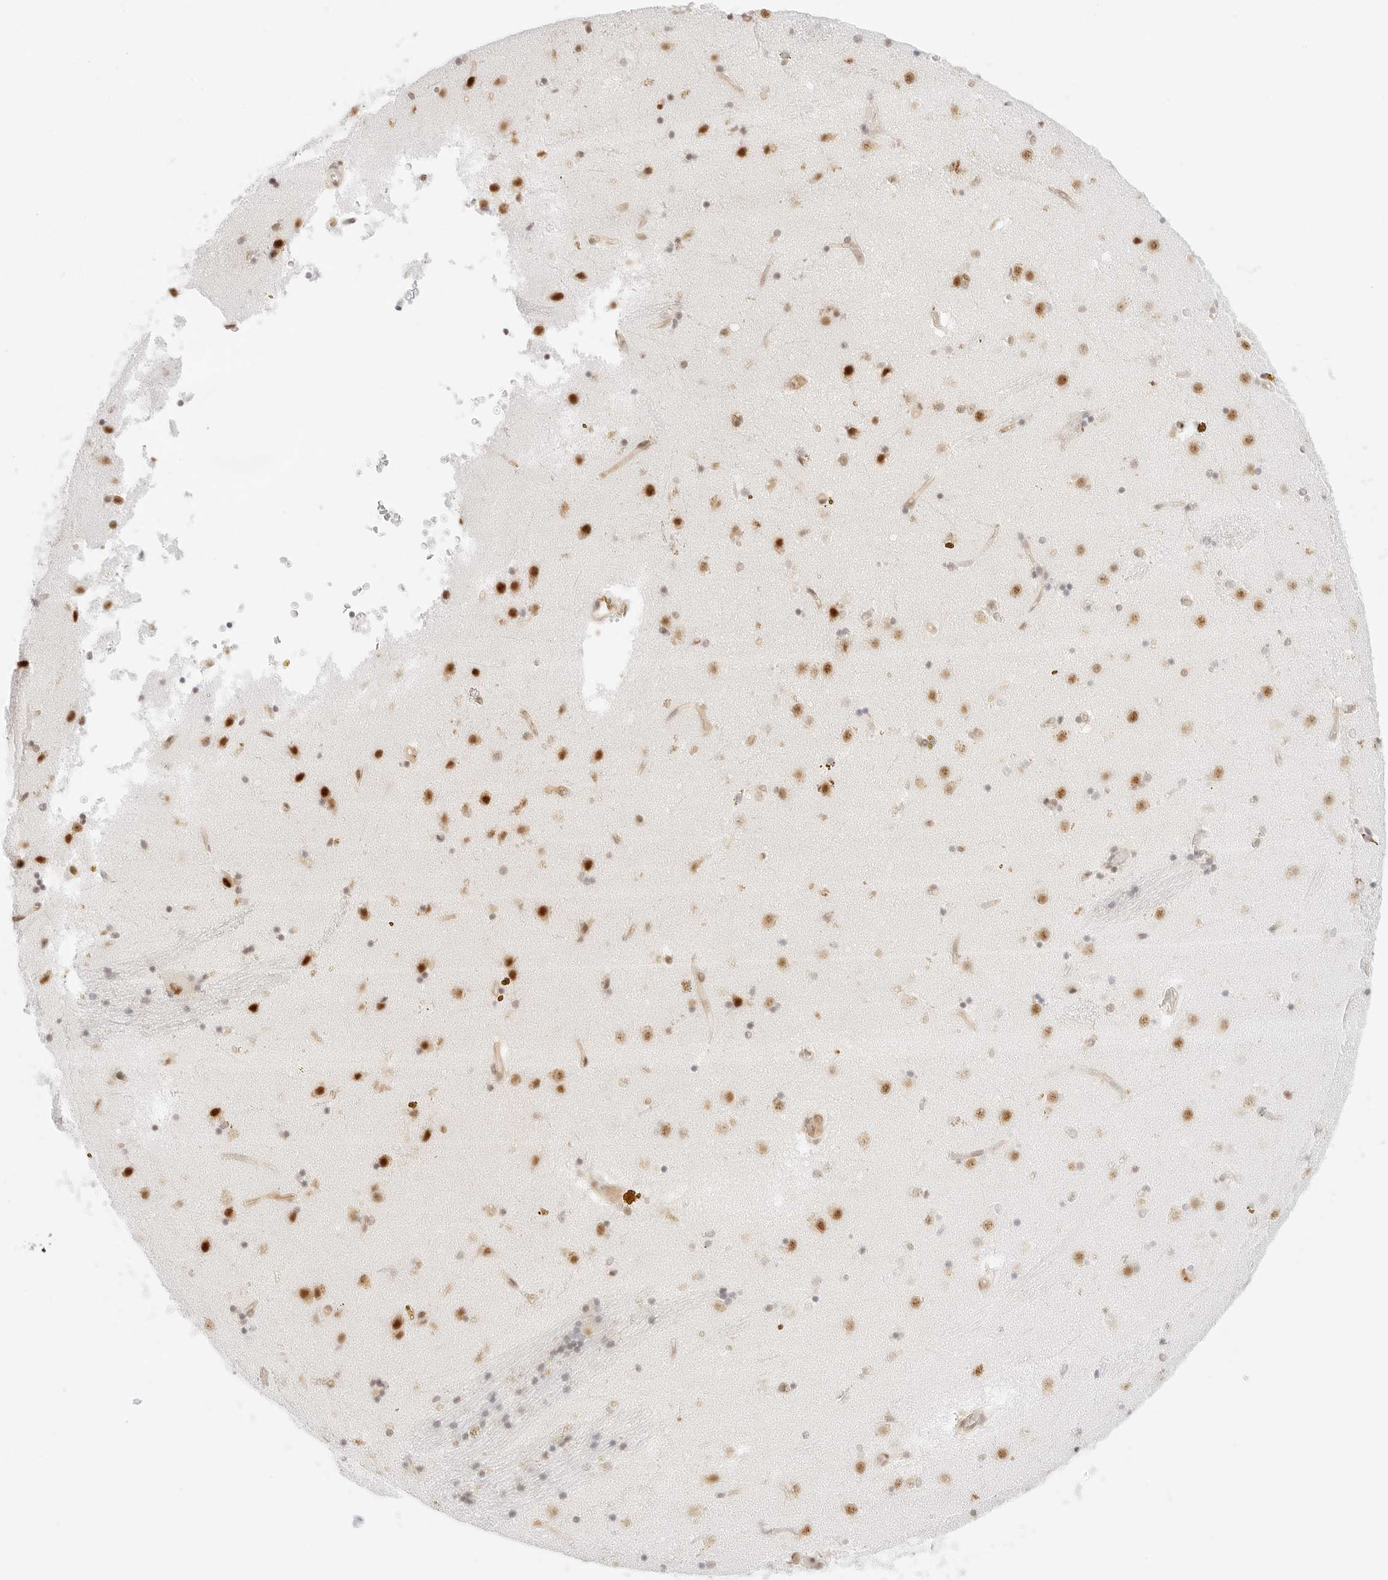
{"staining": {"intensity": "strong", "quantity": "<25%", "location": "nuclear"}, "tissue": "caudate", "cell_type": "Glial cells", "image_type": "normal", "snomed": [{"axis": "morphology", "description": "Normal tissue, NOS"}, {"axis": "topography", "description": "Lateral ventricle wall"}], "caption": "Immunohistochemistry (IHC) image of normal caudate stained for a protein (brown), which displays medium levels of strong nuclear expression in about <25% of glial cells.", "gene": "ITGA6", "patient": {"sex": "male", "age": 70}}